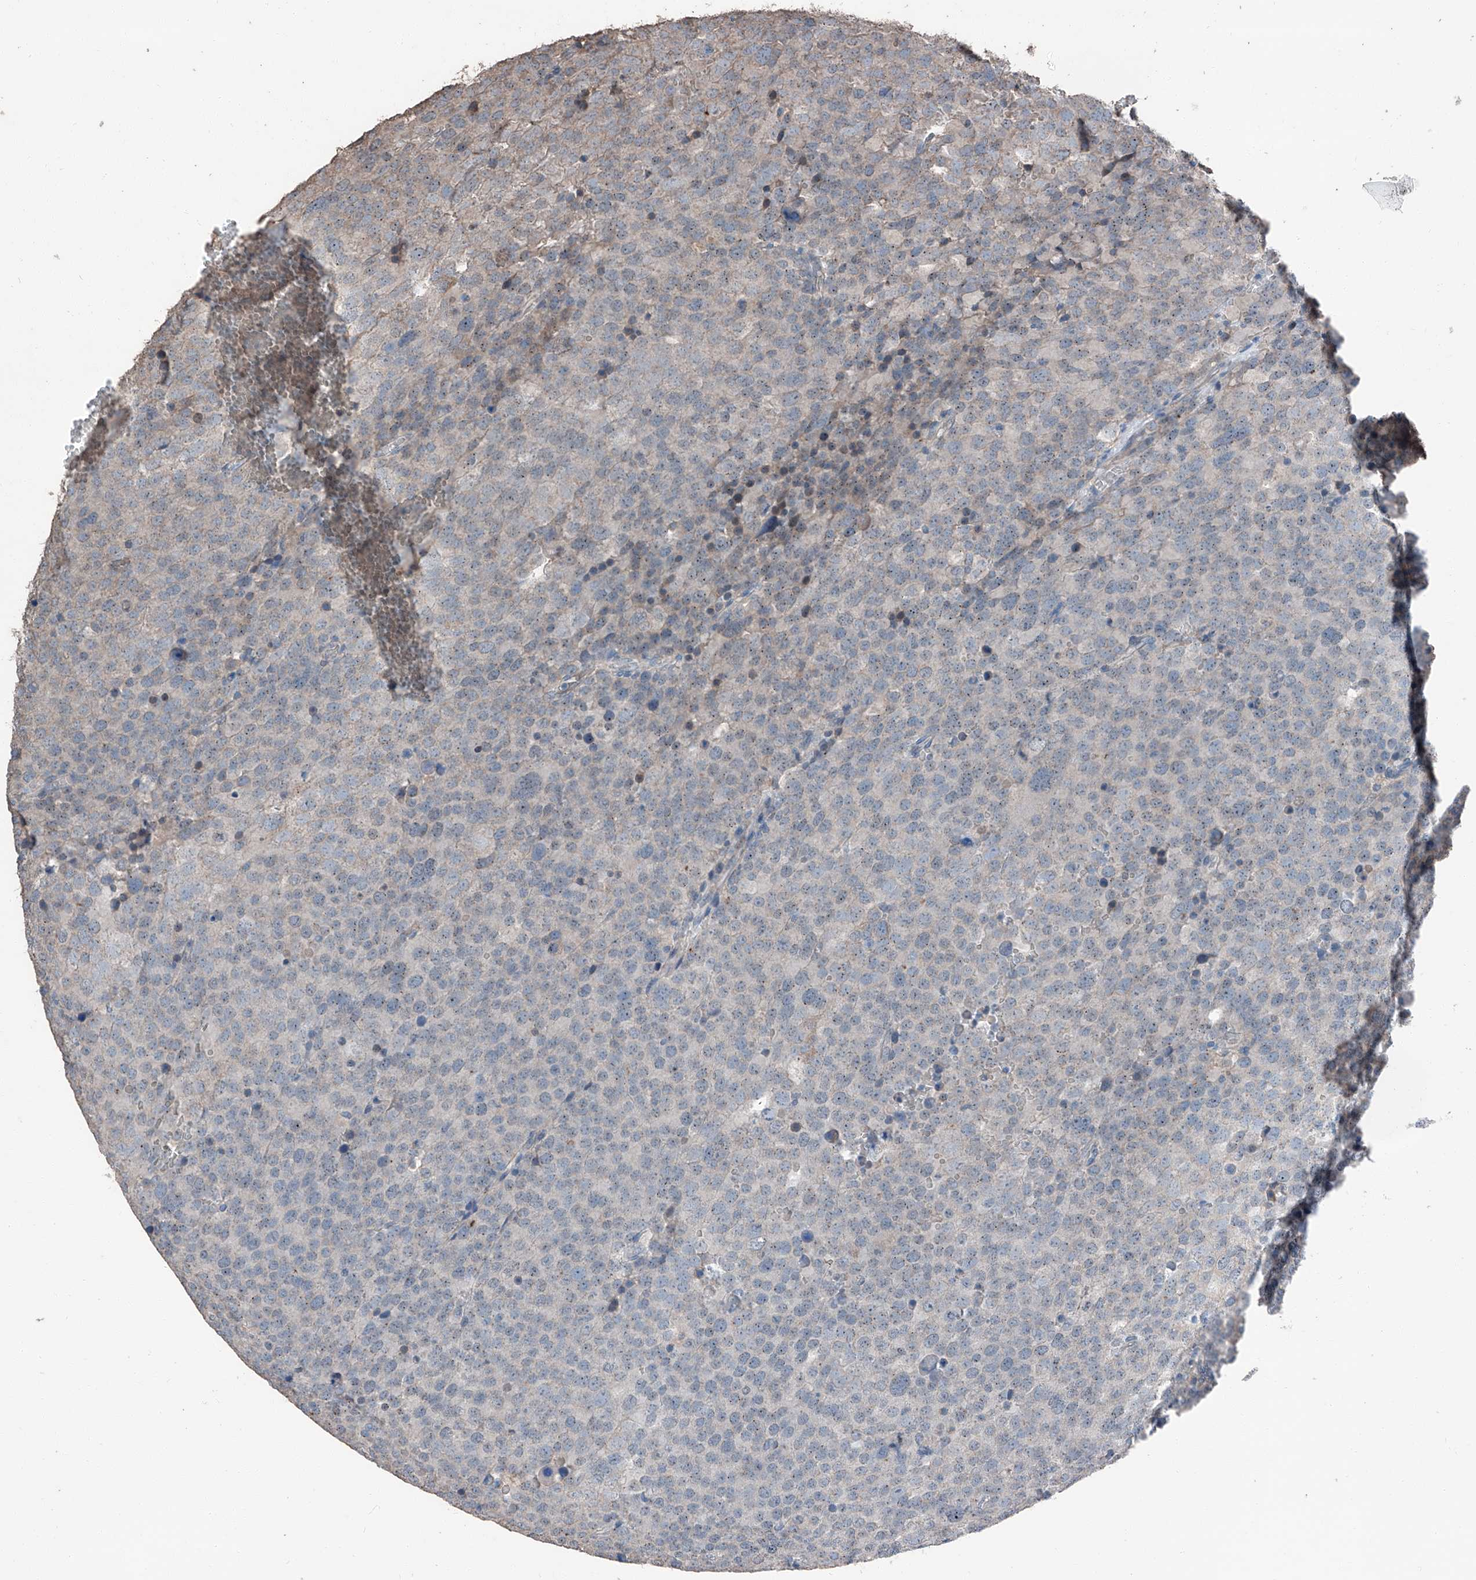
{"staining": {"intensity": "negative", "quantity": "none", "location": "none"}, "tissue": "testis cancer", "cell_type": "Tumor cells", "image_type": "cancer", "snomed": [{"axis": "morphology", "description": "Seminoma, NOS"}, {"axis": "topography", "description": "Testis"}], "caption": "Image shows no significant protein staining in tumor cells of testis cancer (seminoma).", "gene": "MAMLD1", "patient": {"sex": "male", "age": 71}}